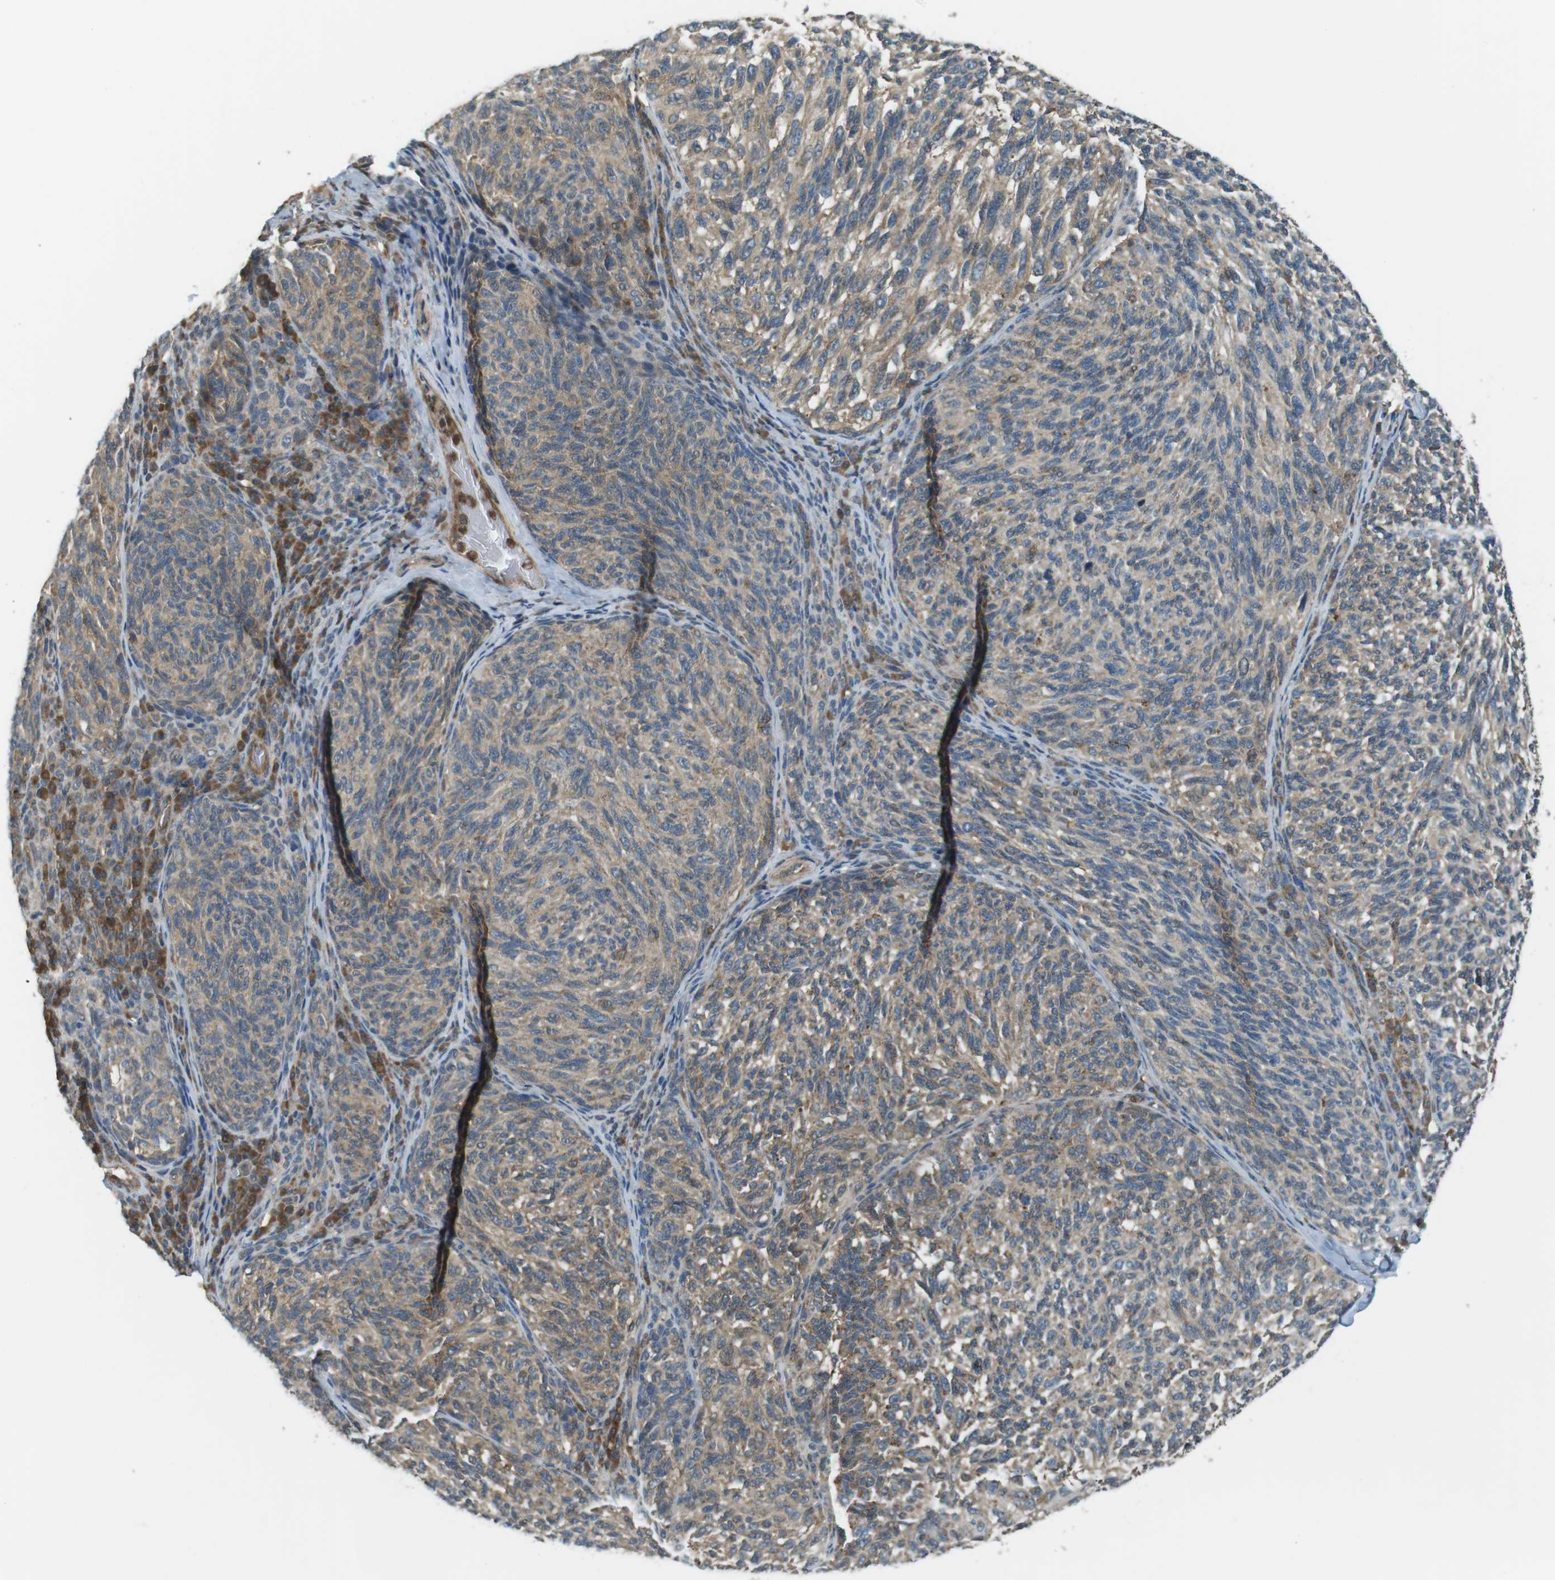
{"staining": {"intensity": "weak", "quantity": ">75%", "location": "cytoplasmic/membranous"}, "tissue": "melanoma", "cell_type": "Tumor cells", "image_type": "cancer", "snomed": [{"axis": "morphology", "description": "Malignant melanoma, NOS"}, {"axis": "topography", "description": "Skin"}], "caption": "Immunohistochemical staining of human malignant melanoma exhibits low levels of weak cytoplasmic/membranous expression in about >75% of tumor cells.", "gene": "LRRC3B", "patient": {"sex": "female", "age": 73}}